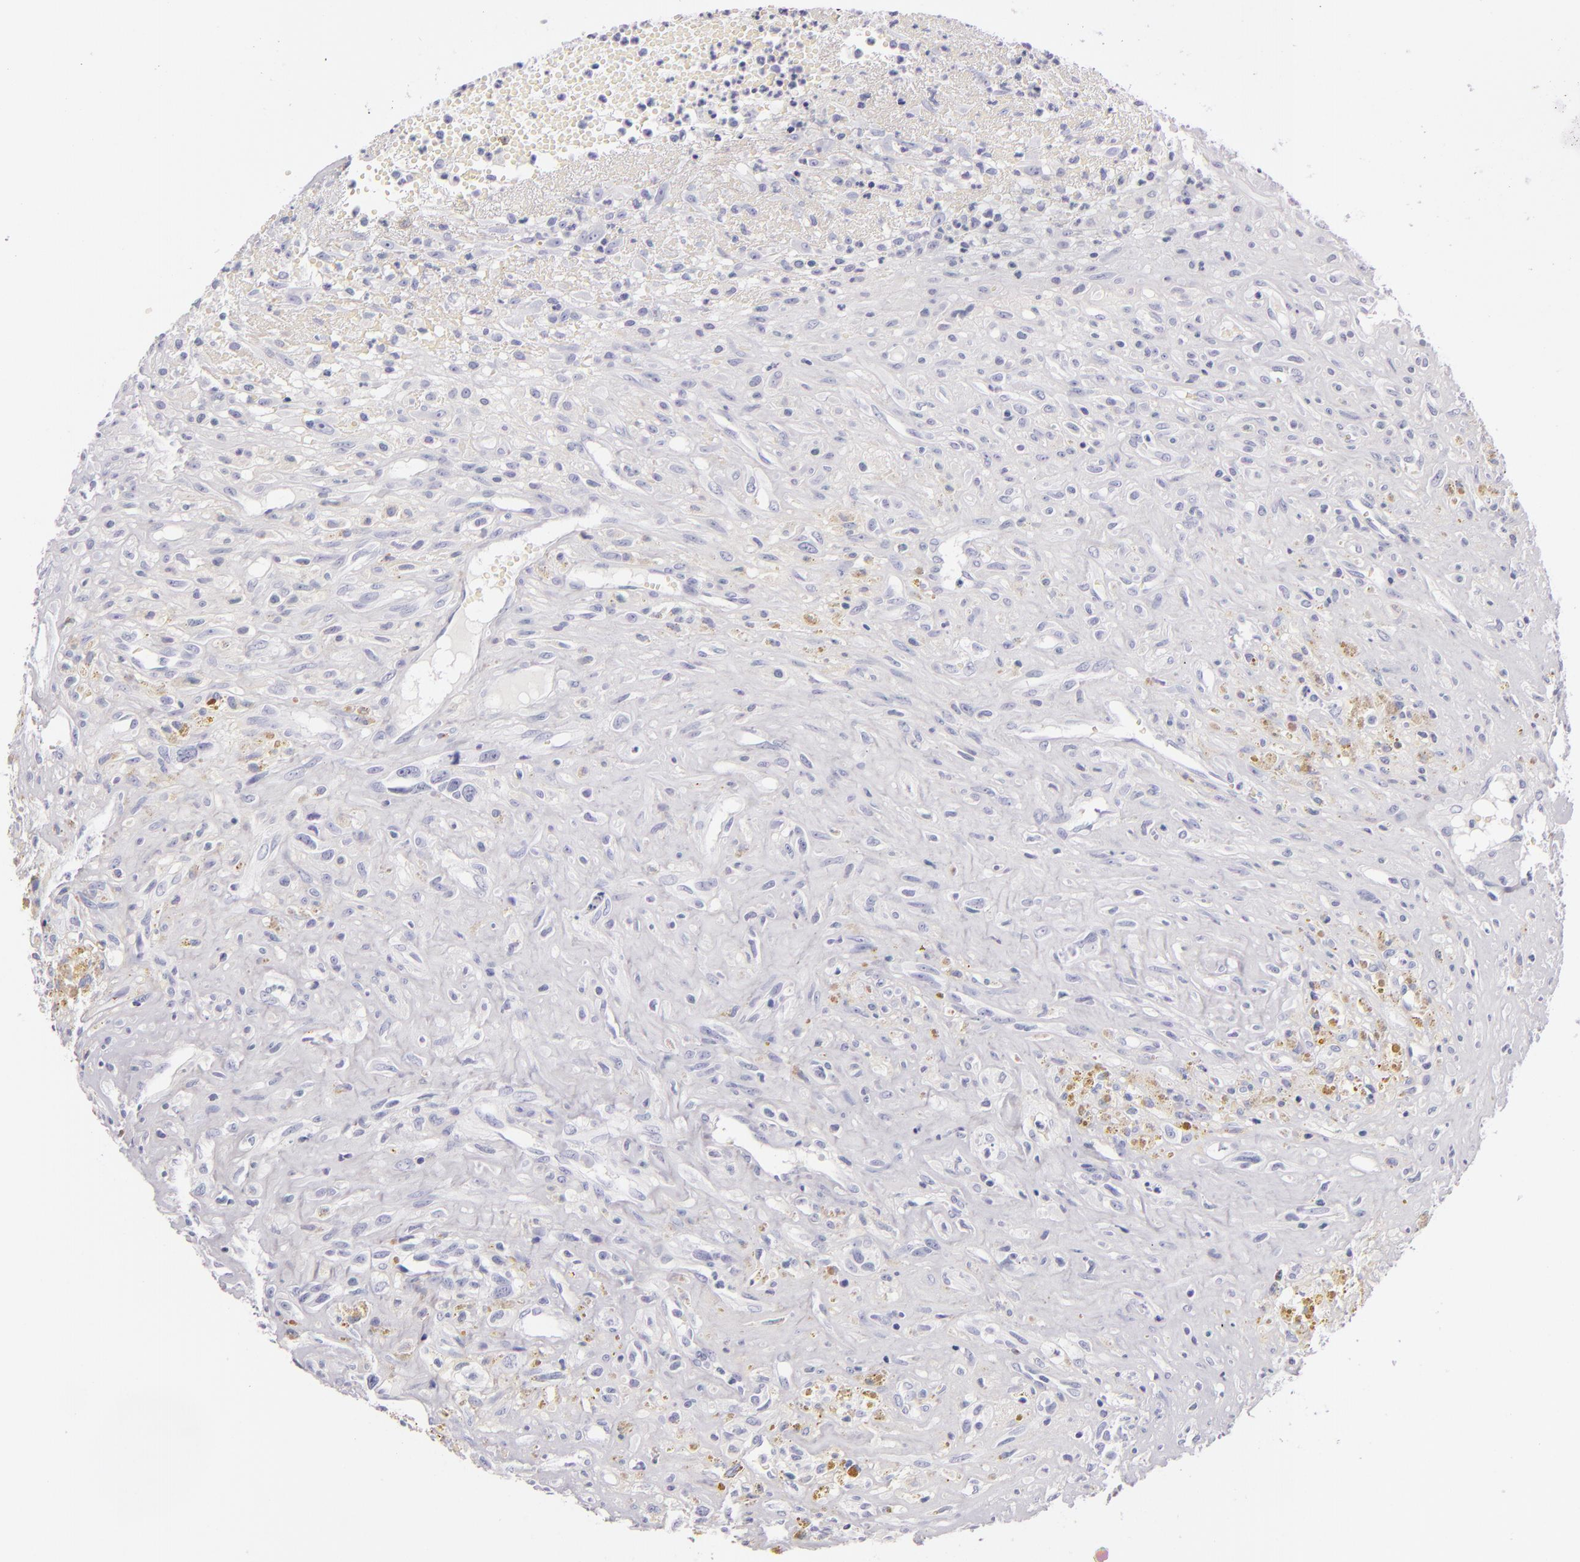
{"staining": {"intensity": "negative", "quantity": "none", "location": "none"}, "tissue": "glioma", "cell_type": "Tumor cells", "image_type": "cancer", "snomed": [{"axis": "morphology", "description": "Glioma, malignant, High grade"}, {"axis": "topography", "description": "Brain"}], "caption": "This image is of malignant glioma (high-grade) stained with immunohistochemistry (IHC) to label a protein in brown with the nuclei are counter-stained blue. There is no staining in tumor cells.", "gene": "CD207", "patient": {"sex": "male", "age": 66}}